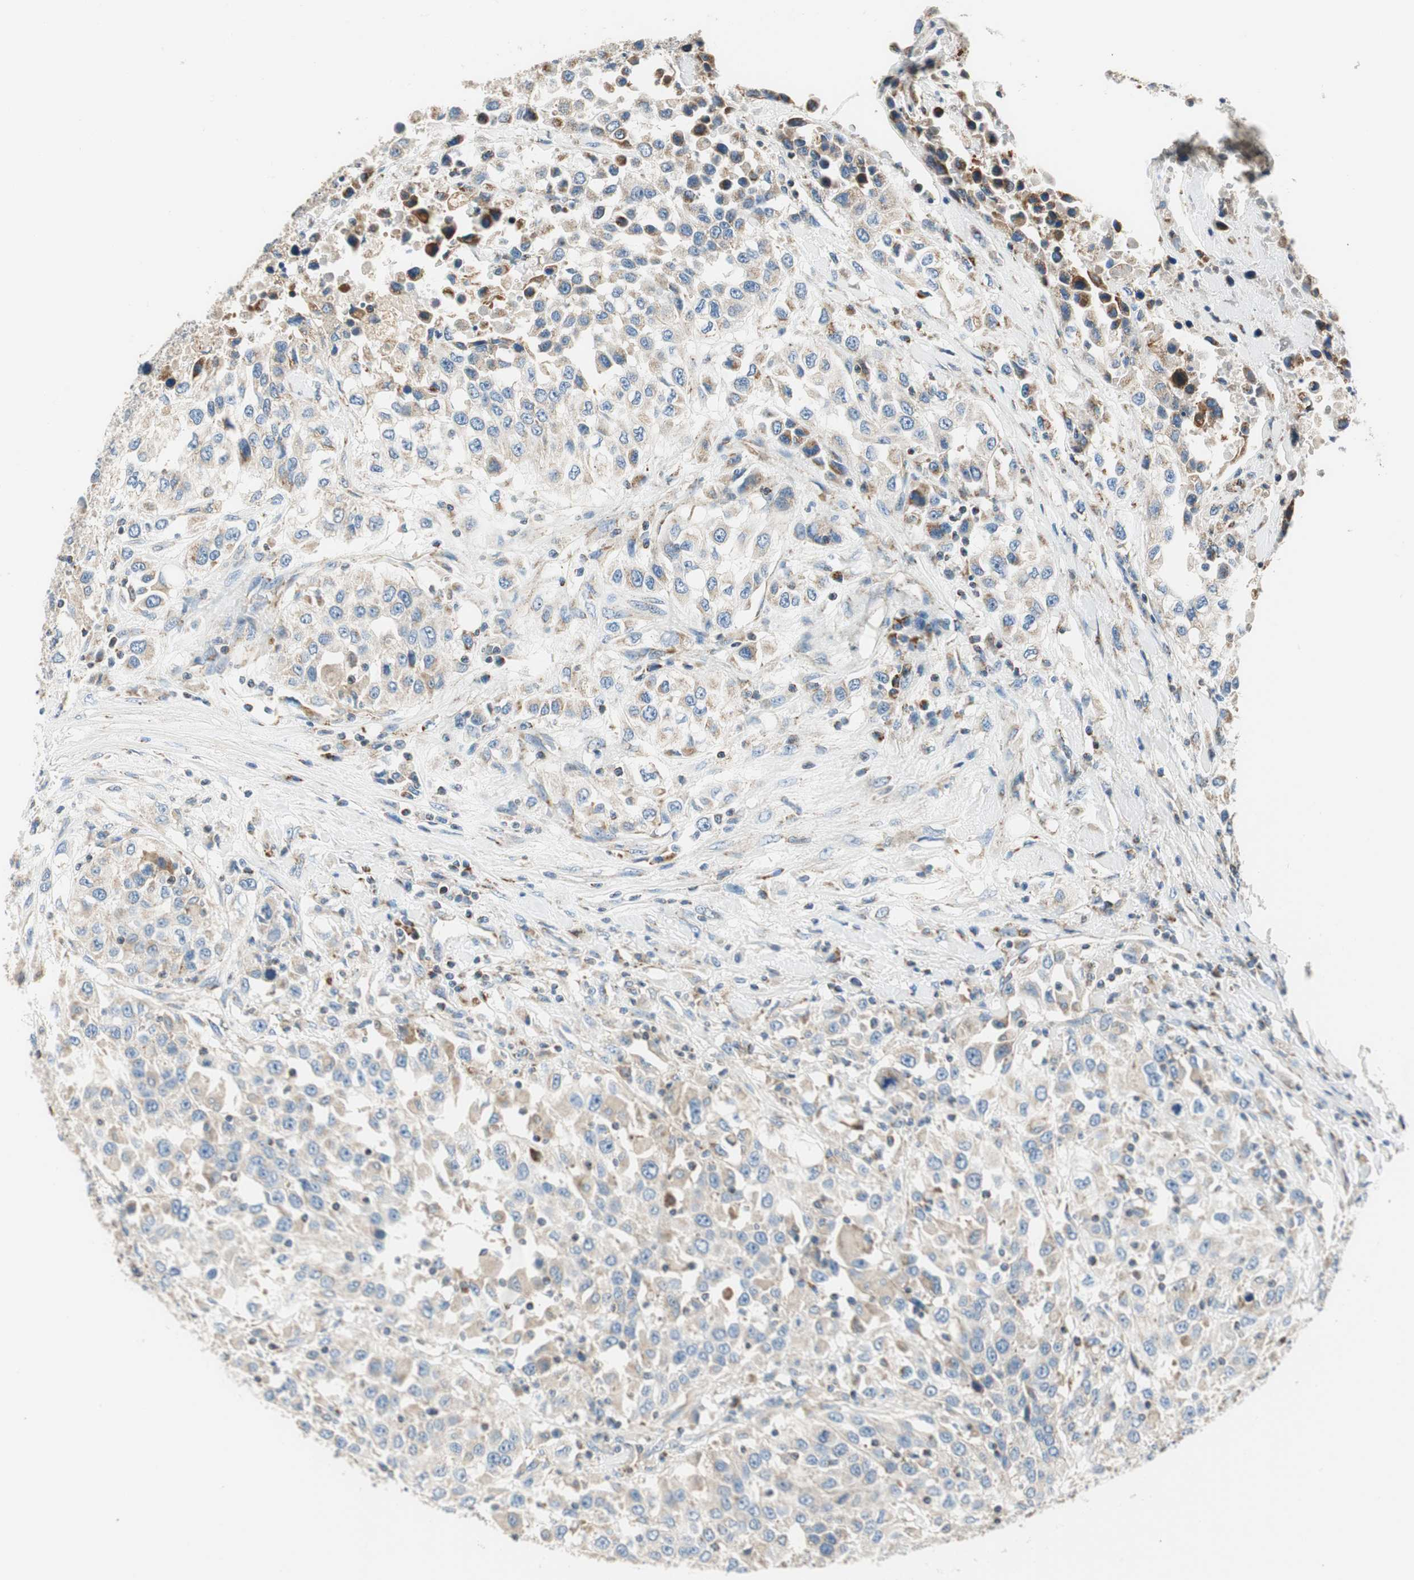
{"staining": {"intensity": "weak", "quantity": ">75%", "location": "cytoplasmic/membranous"}, "tissue": "urothelial cancer", "cell_type": "Tumor cells", "image_type": "cancer", "snomed": [{"axis": "morphology", "description": "Urothelial carcinoma, High grade"}, {"axis": "topography", "description": "Urinary bladder"}], "caption": "This is an image of IHC staining of urothelial carcinoma (high-grade), which shows weak positivity in the cytoplasmic/membranous of tumor cells.", "gene": "RORB", "patient": {"sex": "female", "age": 80}}